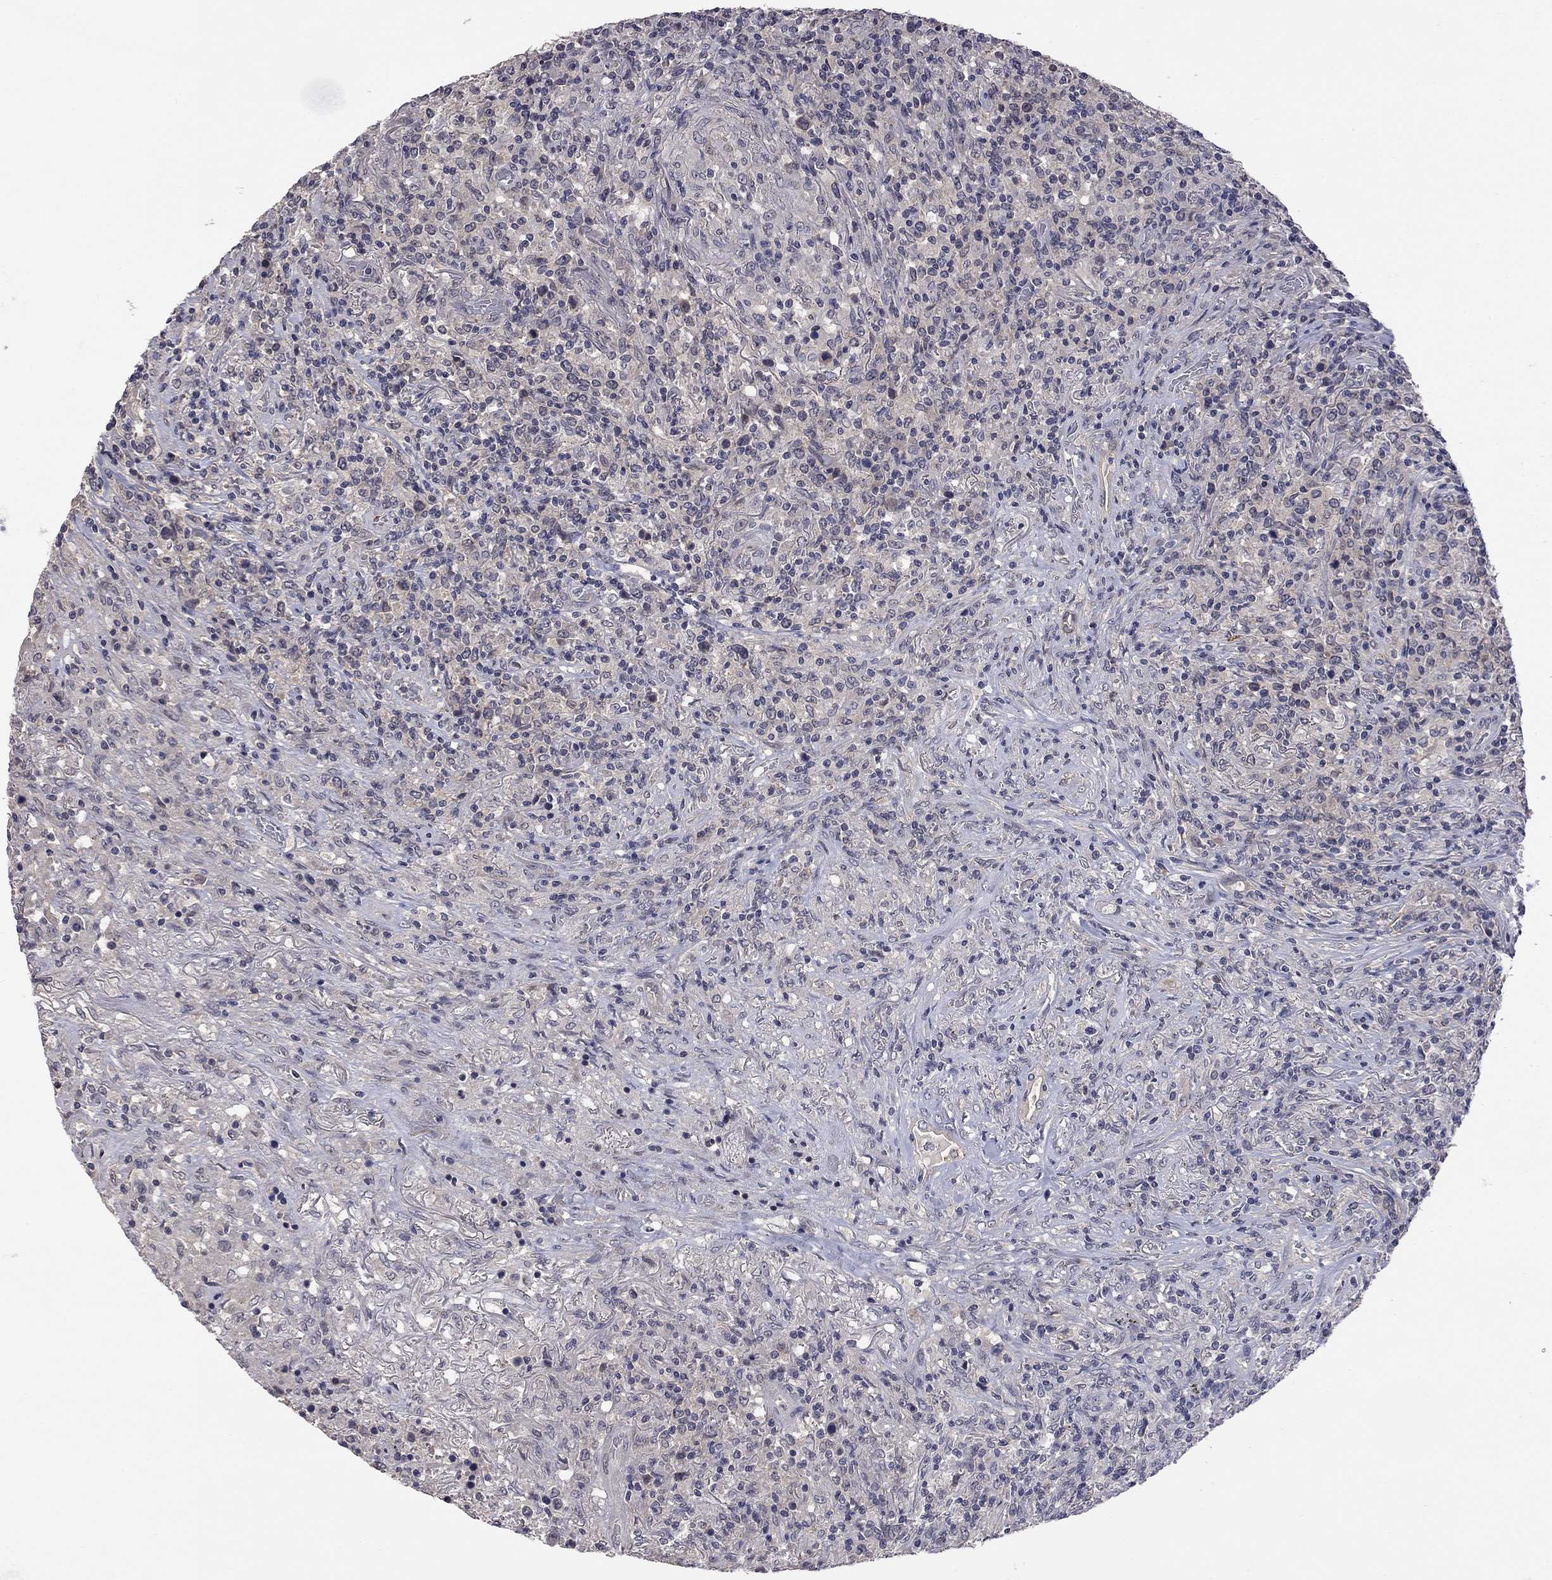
{"staining": {"intensity": "negative", "quantity": "none", "location": "none"}, "tissue": "lymphoma", "cell_type": "Tumor cells", "image_type": "cancer", "snomed": [{"axis": "morphology", "description": "Malignant lymphoma, non-Hodgkin's type, High grade"}, {"axis": "topography", "description": "Lung"}], "caption": "There is no significant expression in tumor cells of lymphoma. Nuclei are stained in blue.", "gene": "FABP12", "patient": {"sex": "male", "age": 79}}